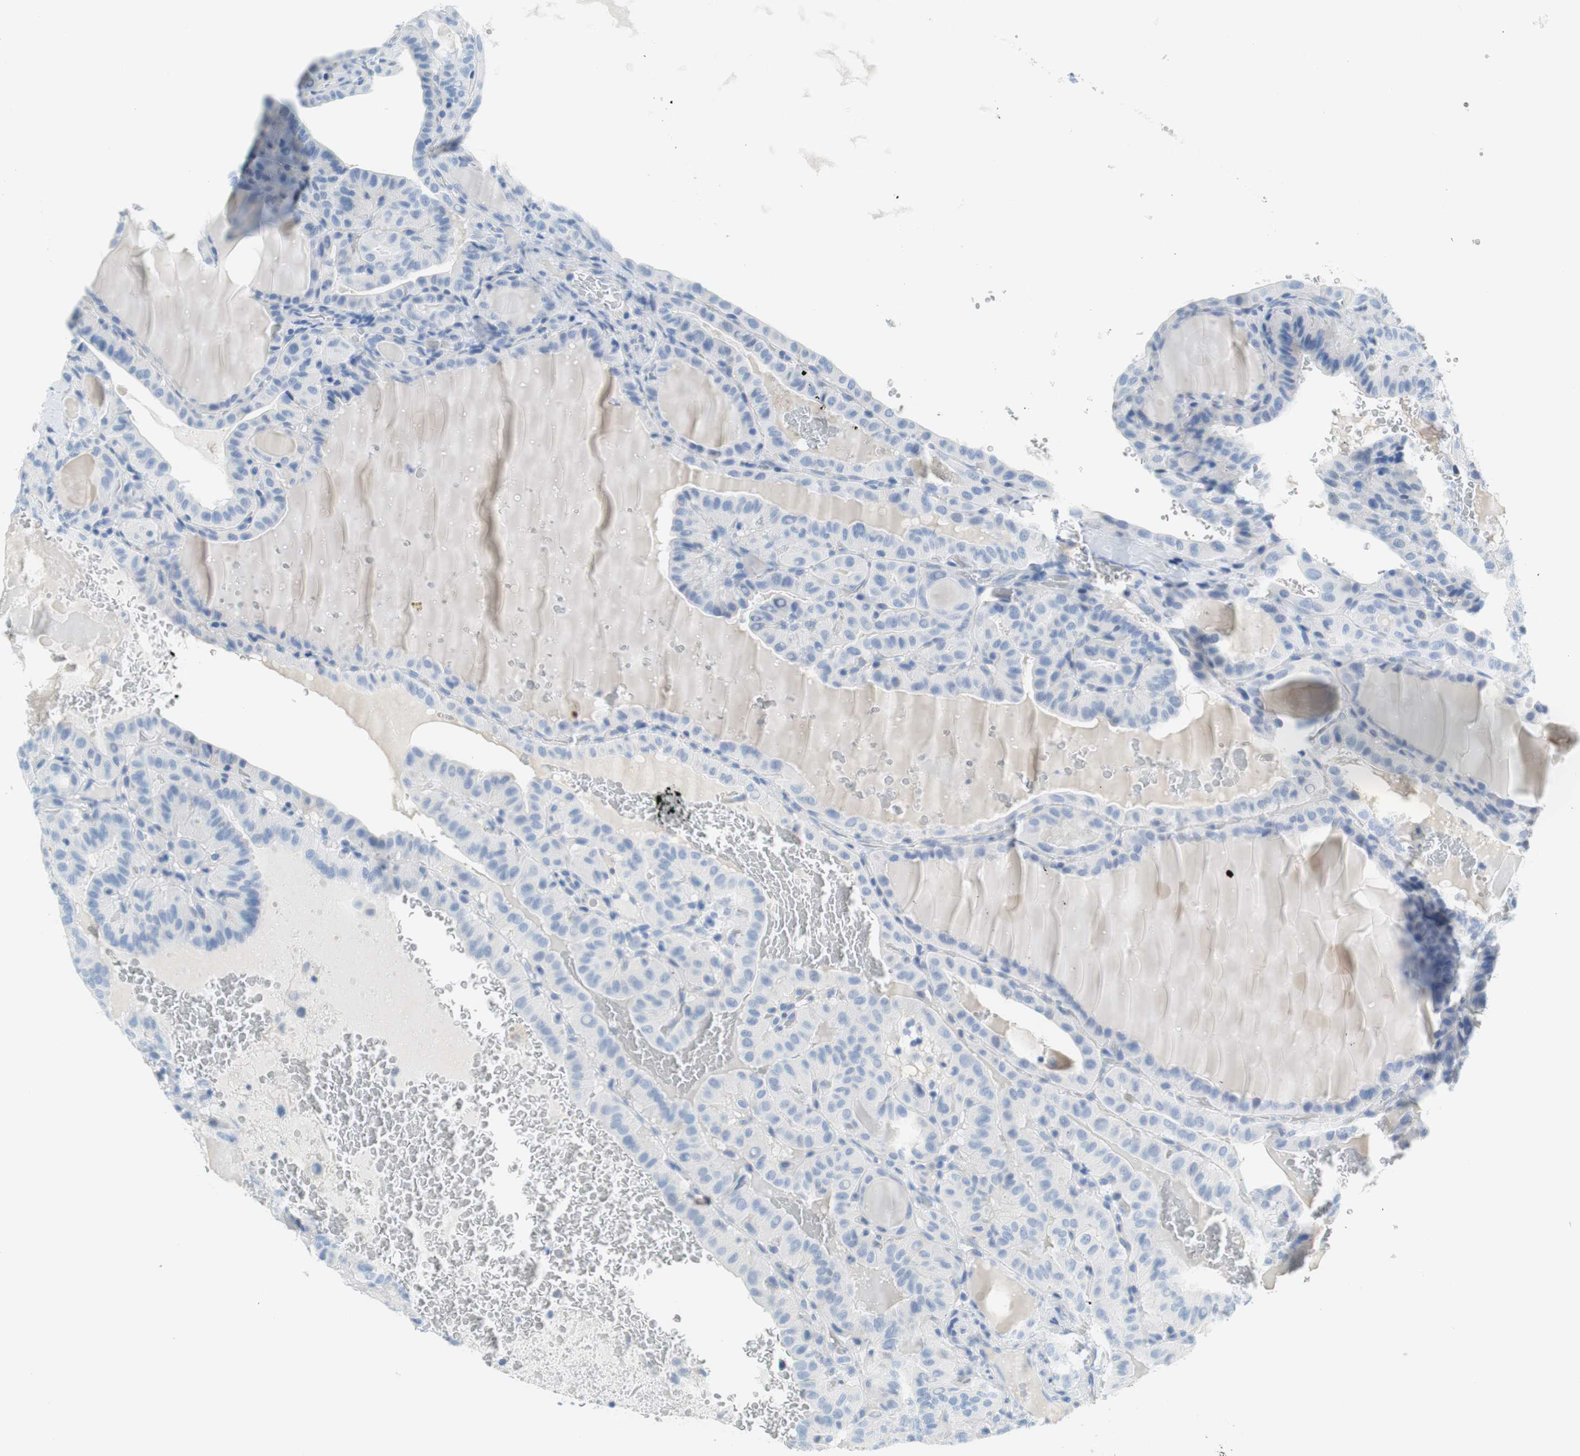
{"staining": {"intensity": "negative", "quantity": "none", "location": "none"}, "tissue": "thyroid cancer", "cell_type": "Tumor cells", "image_type": "cancer", "snomed": [{"axis": "morphology", "description": "Papillary adenocarcinoma, NOS"}, {"axis": "topography", "description": "Thyroid gland"}], "caption": "Immunohistochemistry of human papillary adenocarcinoma (thyroid) reveals no expression in tumor cells.", "gene": "MYH1", "patient": {"sex": "male", "age": 77}}